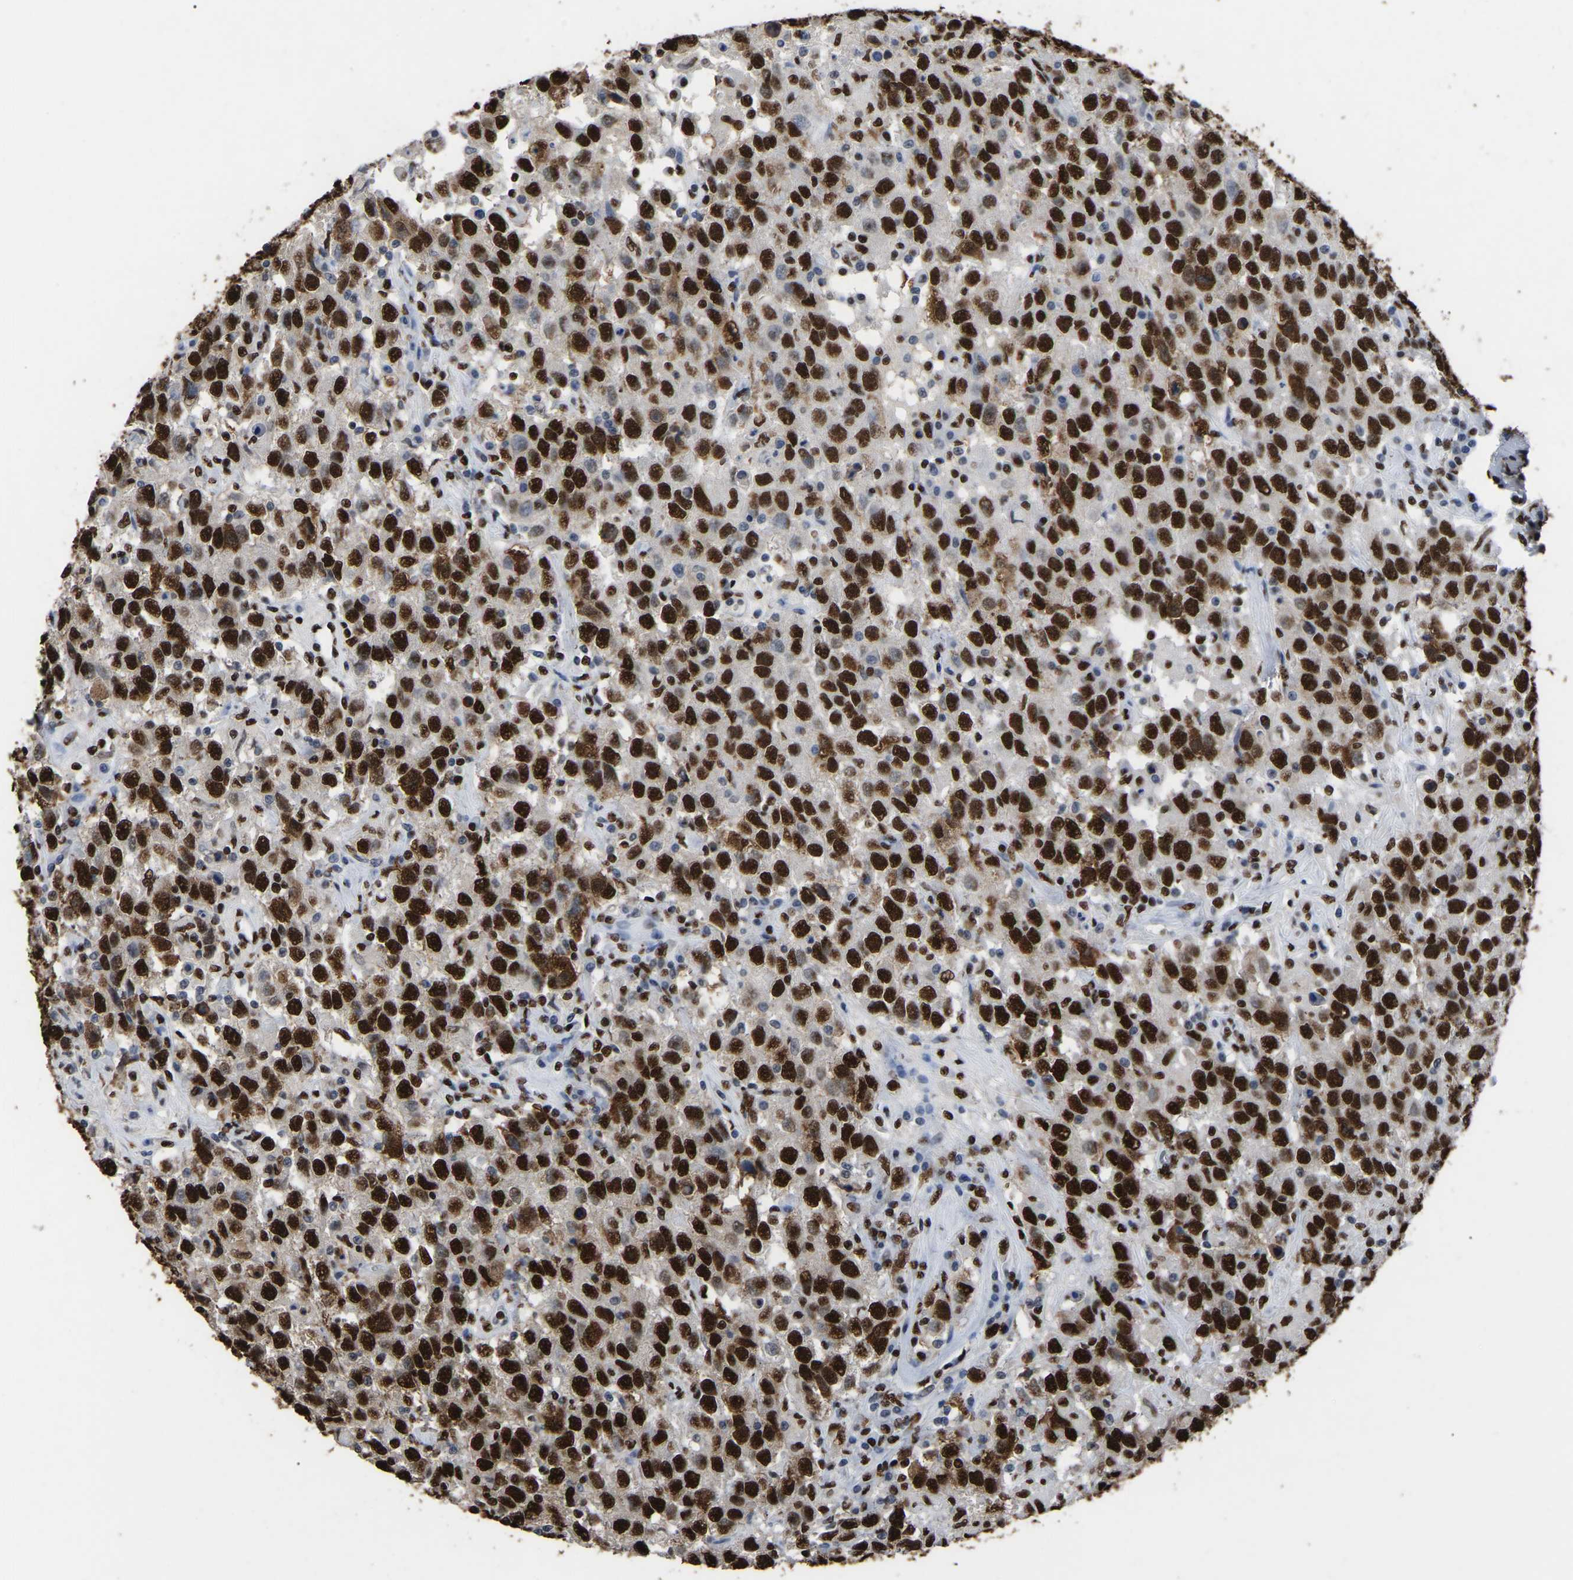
{"staining": {"intensity": "strong", "quantity": ">75%", "location": "nuclear"}, "tissue": "testis cancer", "cell_type": "Tumor cells", "image_type": "cancer", "snomed": [{"axis": "morphology", "description": "Seminoma, NOS"}, {"axis": "topography", "description": "Testis"}], "caption": "This is a histology image of IHC staining of testis cancer, which shows strong expression in the nuclear of tumor cells.", "gene": "RBL2", "patient": {"sex": "male", "age": 41}}